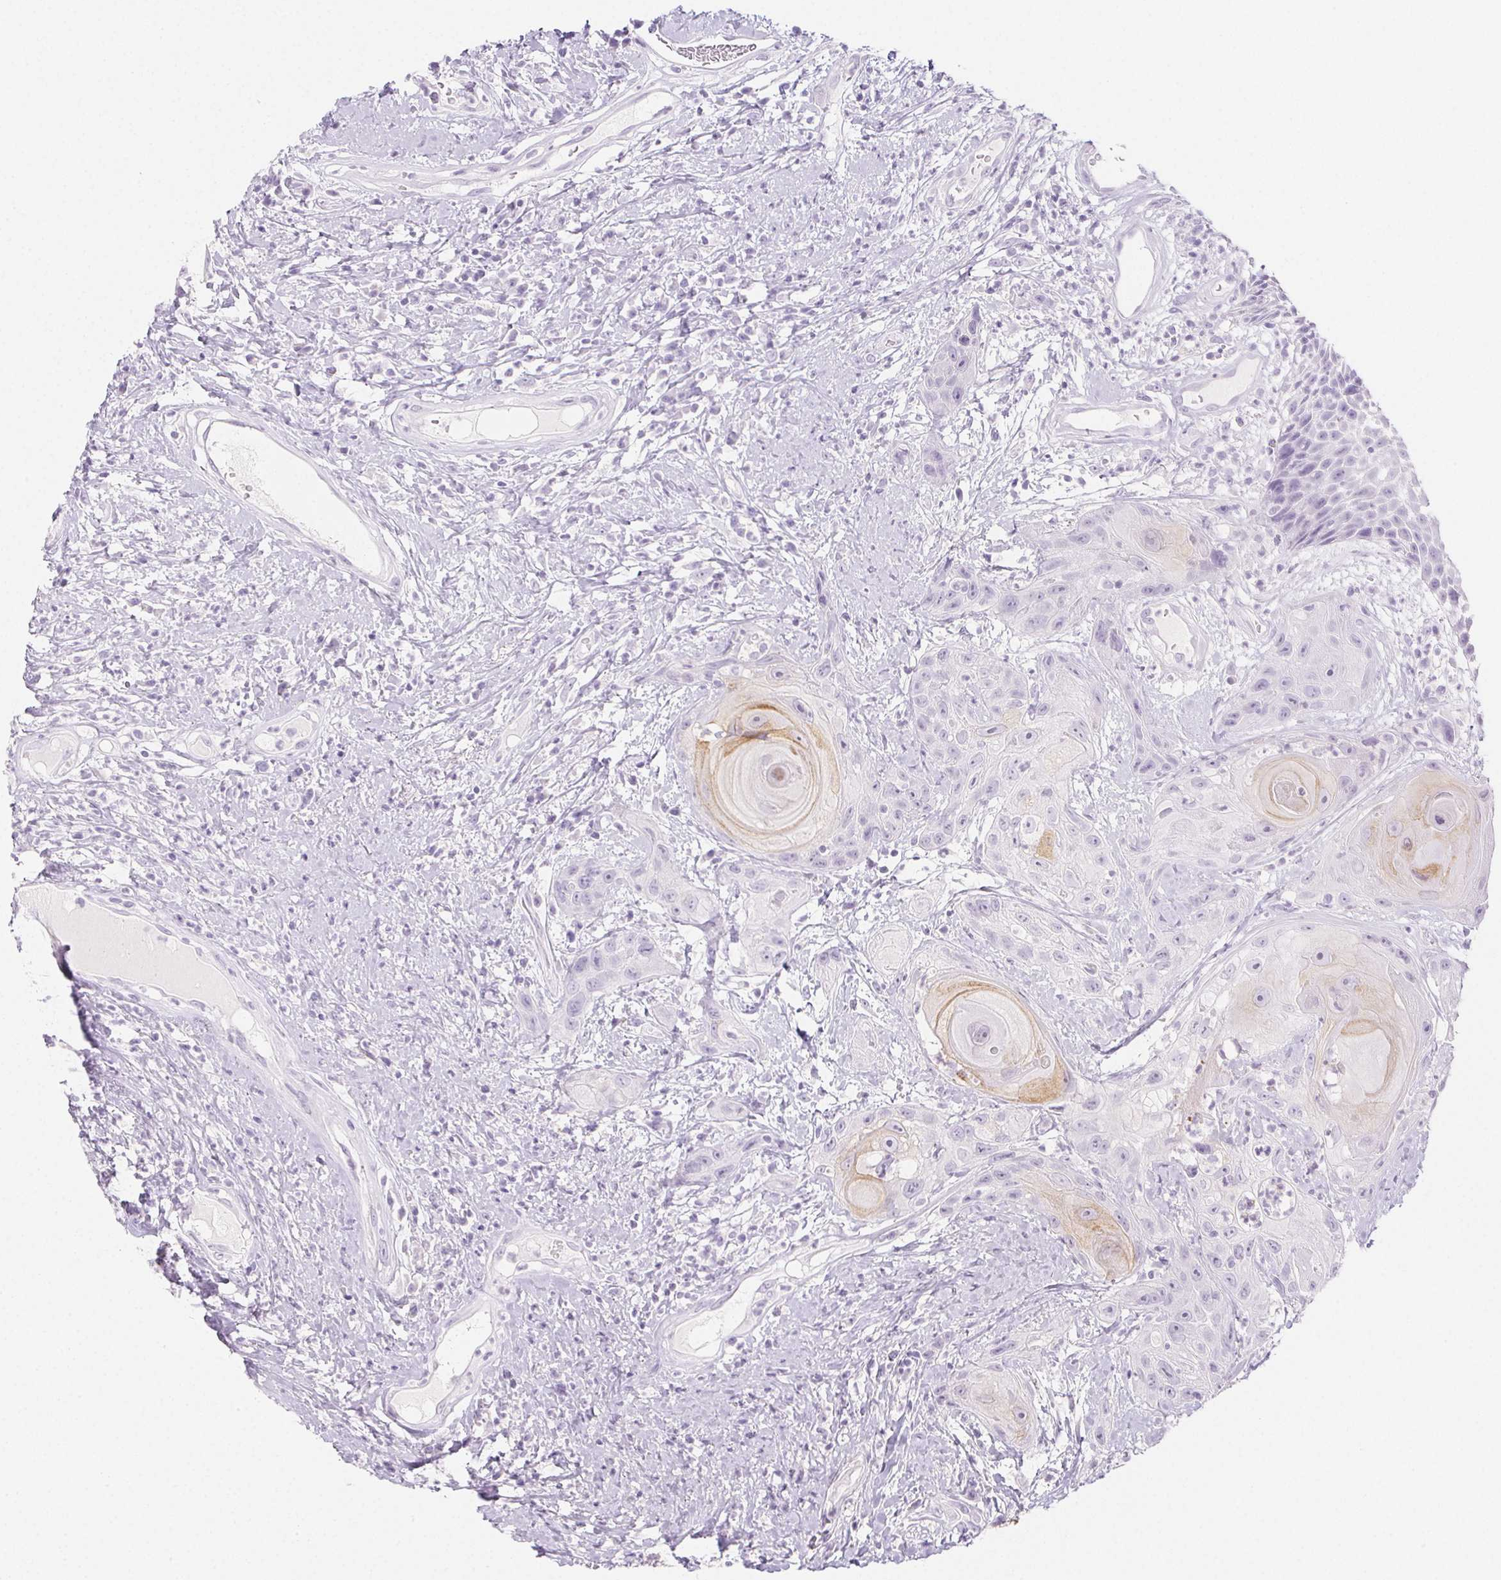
{"staining": {"intensity": "weak", "quantity": "<25%", "location": "cytoplasmic/membranous"}, "tissue": "head and neck cancer", "cell_type": "Tumor cells", "image_type": "cancer", "snomed": [{"axis": "morphology", "description": "Squamous cell carcinoma, NOS"}, {"axis": "topography", "description": "Head-Neck"}], "caption": "Immunohistochemistry histopathology image of neoplastic tissue: human head and neck cancer (squamous cell carcinoma) stained with DAB reveals no significant protein expression in tumor cells.", "gene": "PI3", "patient": {"sex": "male", "age": 57}}